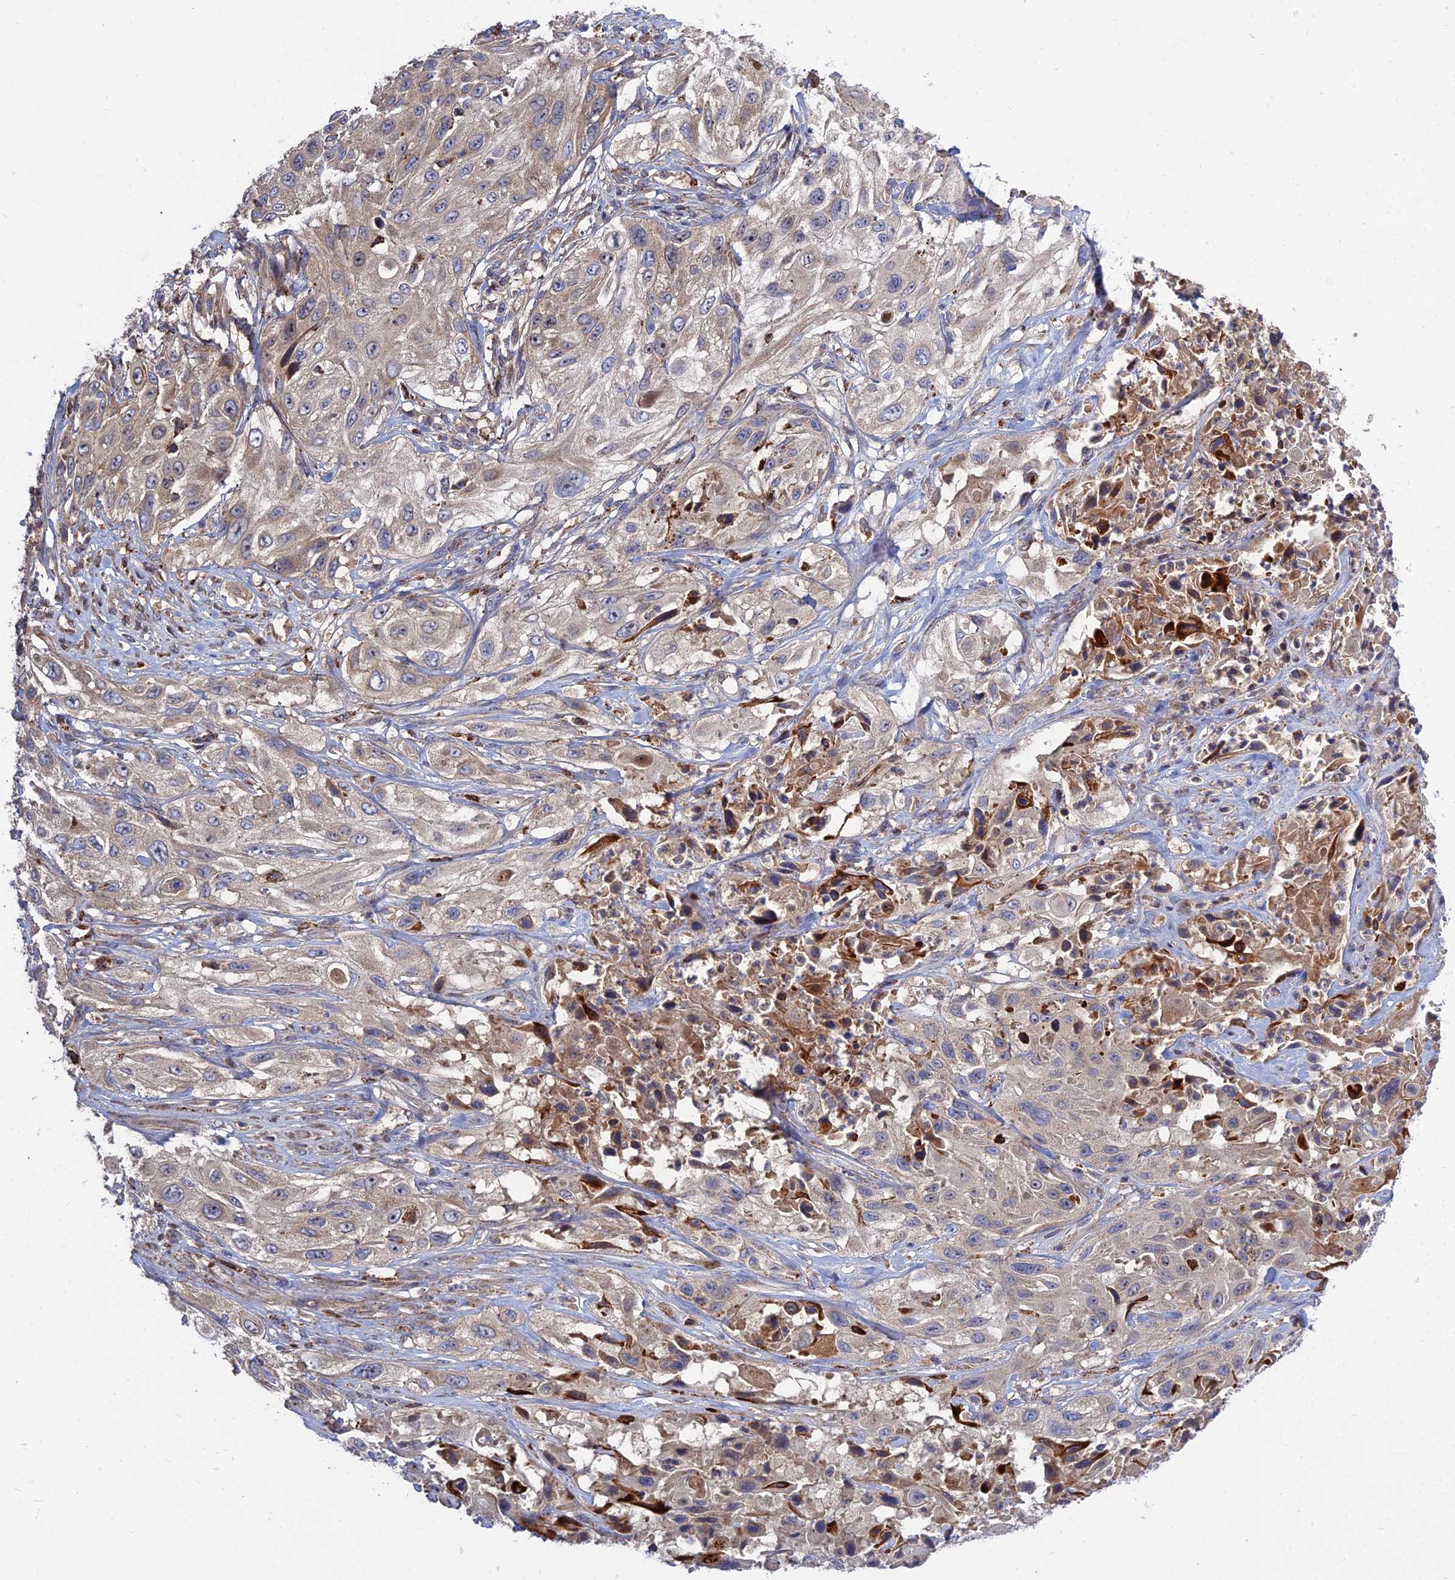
{"staining": {"intensity": "weak", "quantity": "<25%", "location": "cytoplasmic/membranous"}, "tissue": "cervical cancer", "cell_type": "Tumor cells", "image_type": "cancer", "snomed": [{"axis": "morphology", "description": "Squamous cell carcinoma, NOS"}, {"axis": "topography", "description": "Cervix"}], "caption": "There is no significant positivity in tumor cells of squamous cell carcinoma (cervical).", "gene": "RIC8B", "patient": {"sex": "female", "age": 42}}